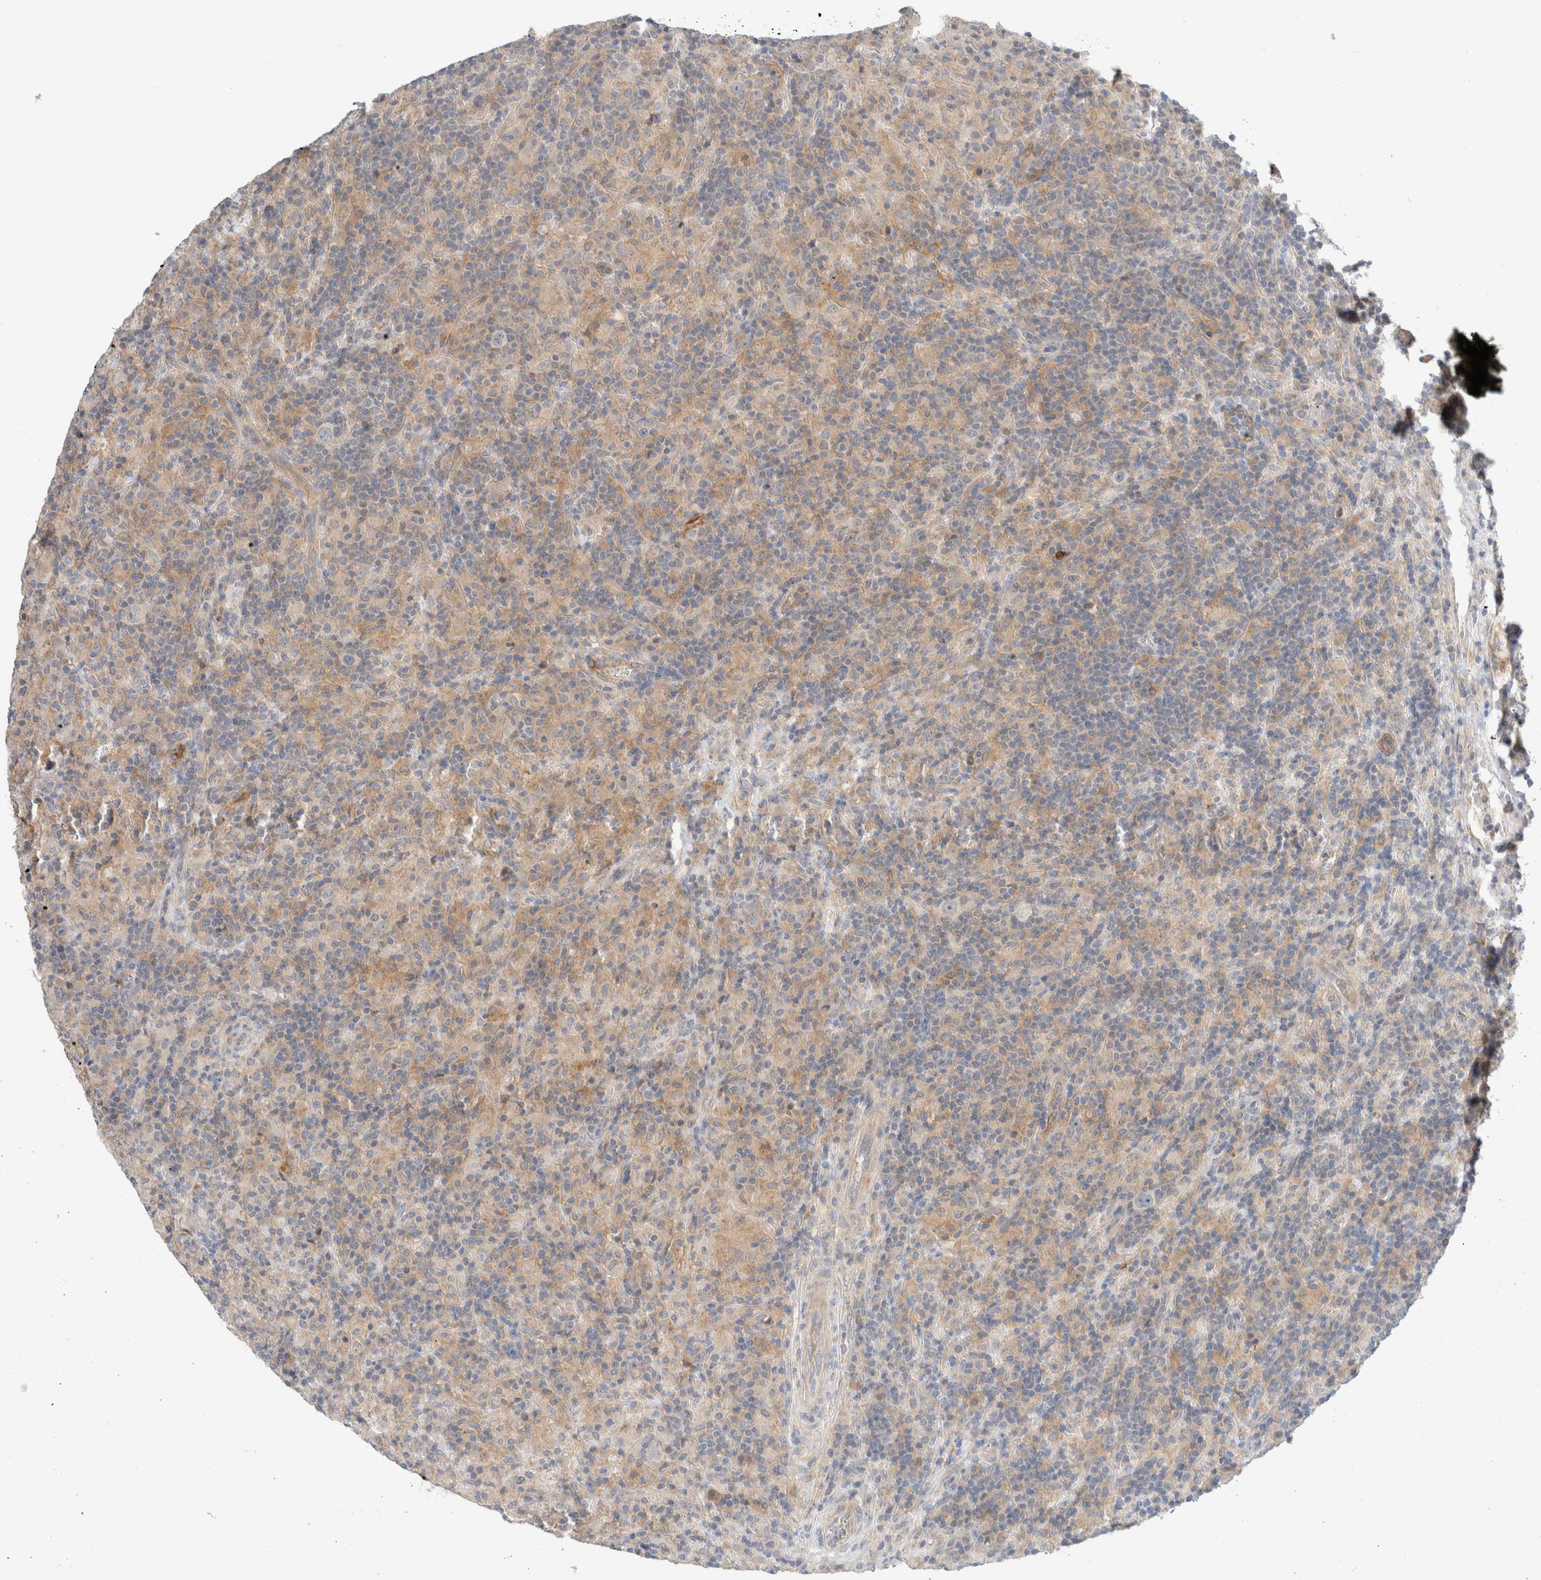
{"staining": {"intensity": "negative", "quantity": "none", "location": "none"}, "tissue": "lymphoma", "cell_type": "Tumor cells", "image_type": "cancer", "snomed": [{"axis": "morphology", "description": "Hodgkin's disease, NOS"}, {"axis": "topography", "description": "Lymph node"}], "caption": "Immunohistochemistry photomicrograph of lymphoma stained for a protein (brown), which exhibits no expression in tumor cells.", "gene": "SDR16C5", "patient": {"sex": "male", "age": 70}}